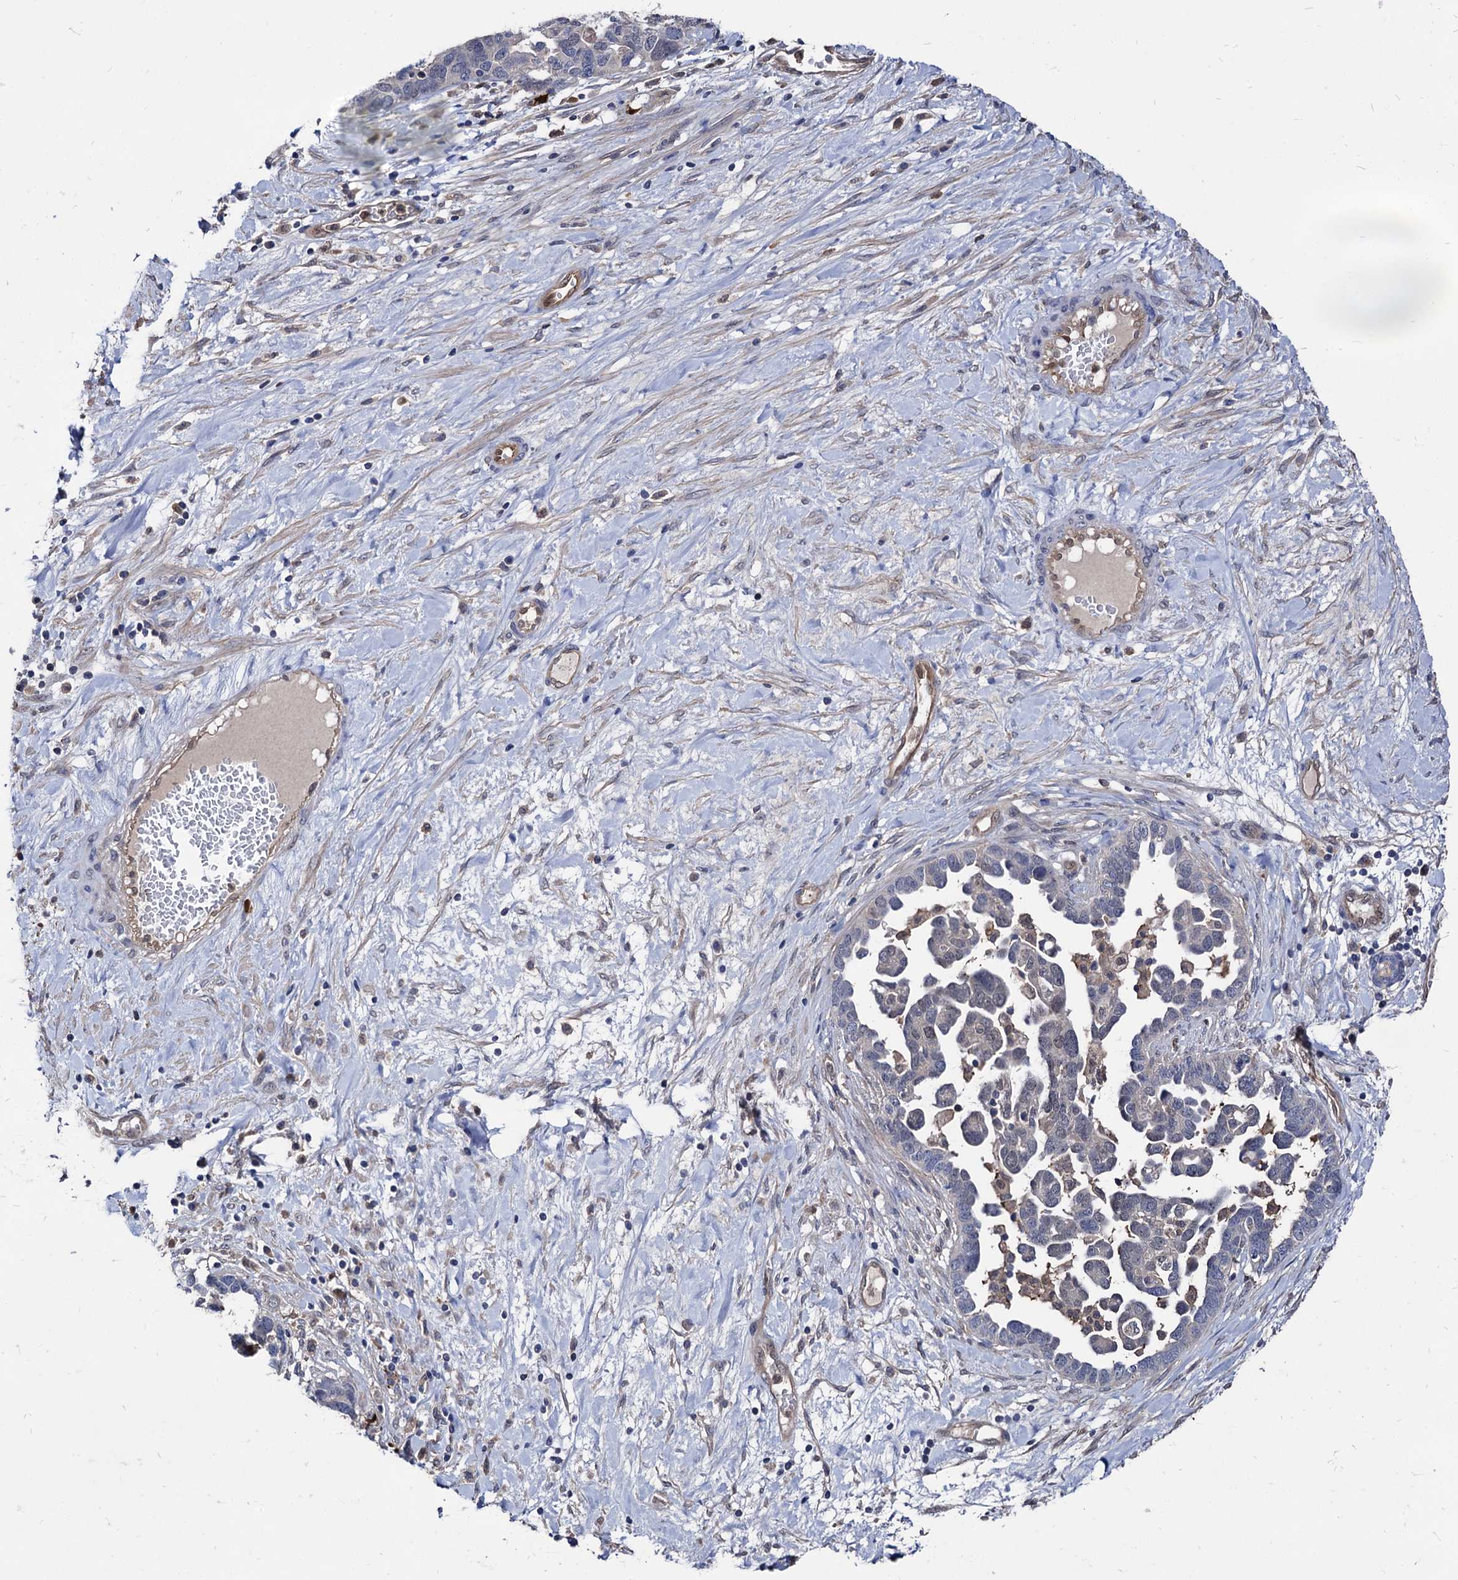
{"staining": {"intensity": "negative", "quantity": "none", "location": "none"}, "tissue": "ovarian cancer", "cell_type": "Tumor cells", "image_type": "cancer", "snomed": [{"axis": "morphology", "description": "Cystadenocarcinoma, serous, NOS"}, {"axis": "topography", "description": "Ovary"}], "caption": "Protein analysis of serous cystadenocarcinoma (ovarian) reveals no significant expression in tumor cells. (Brightfield microscopy of DAB (3,3'-diaminobenzidine) immunohistochemistry at high magnification).", "gene": "CPPED1", "patient": {"sex": "female", "age": 54}}